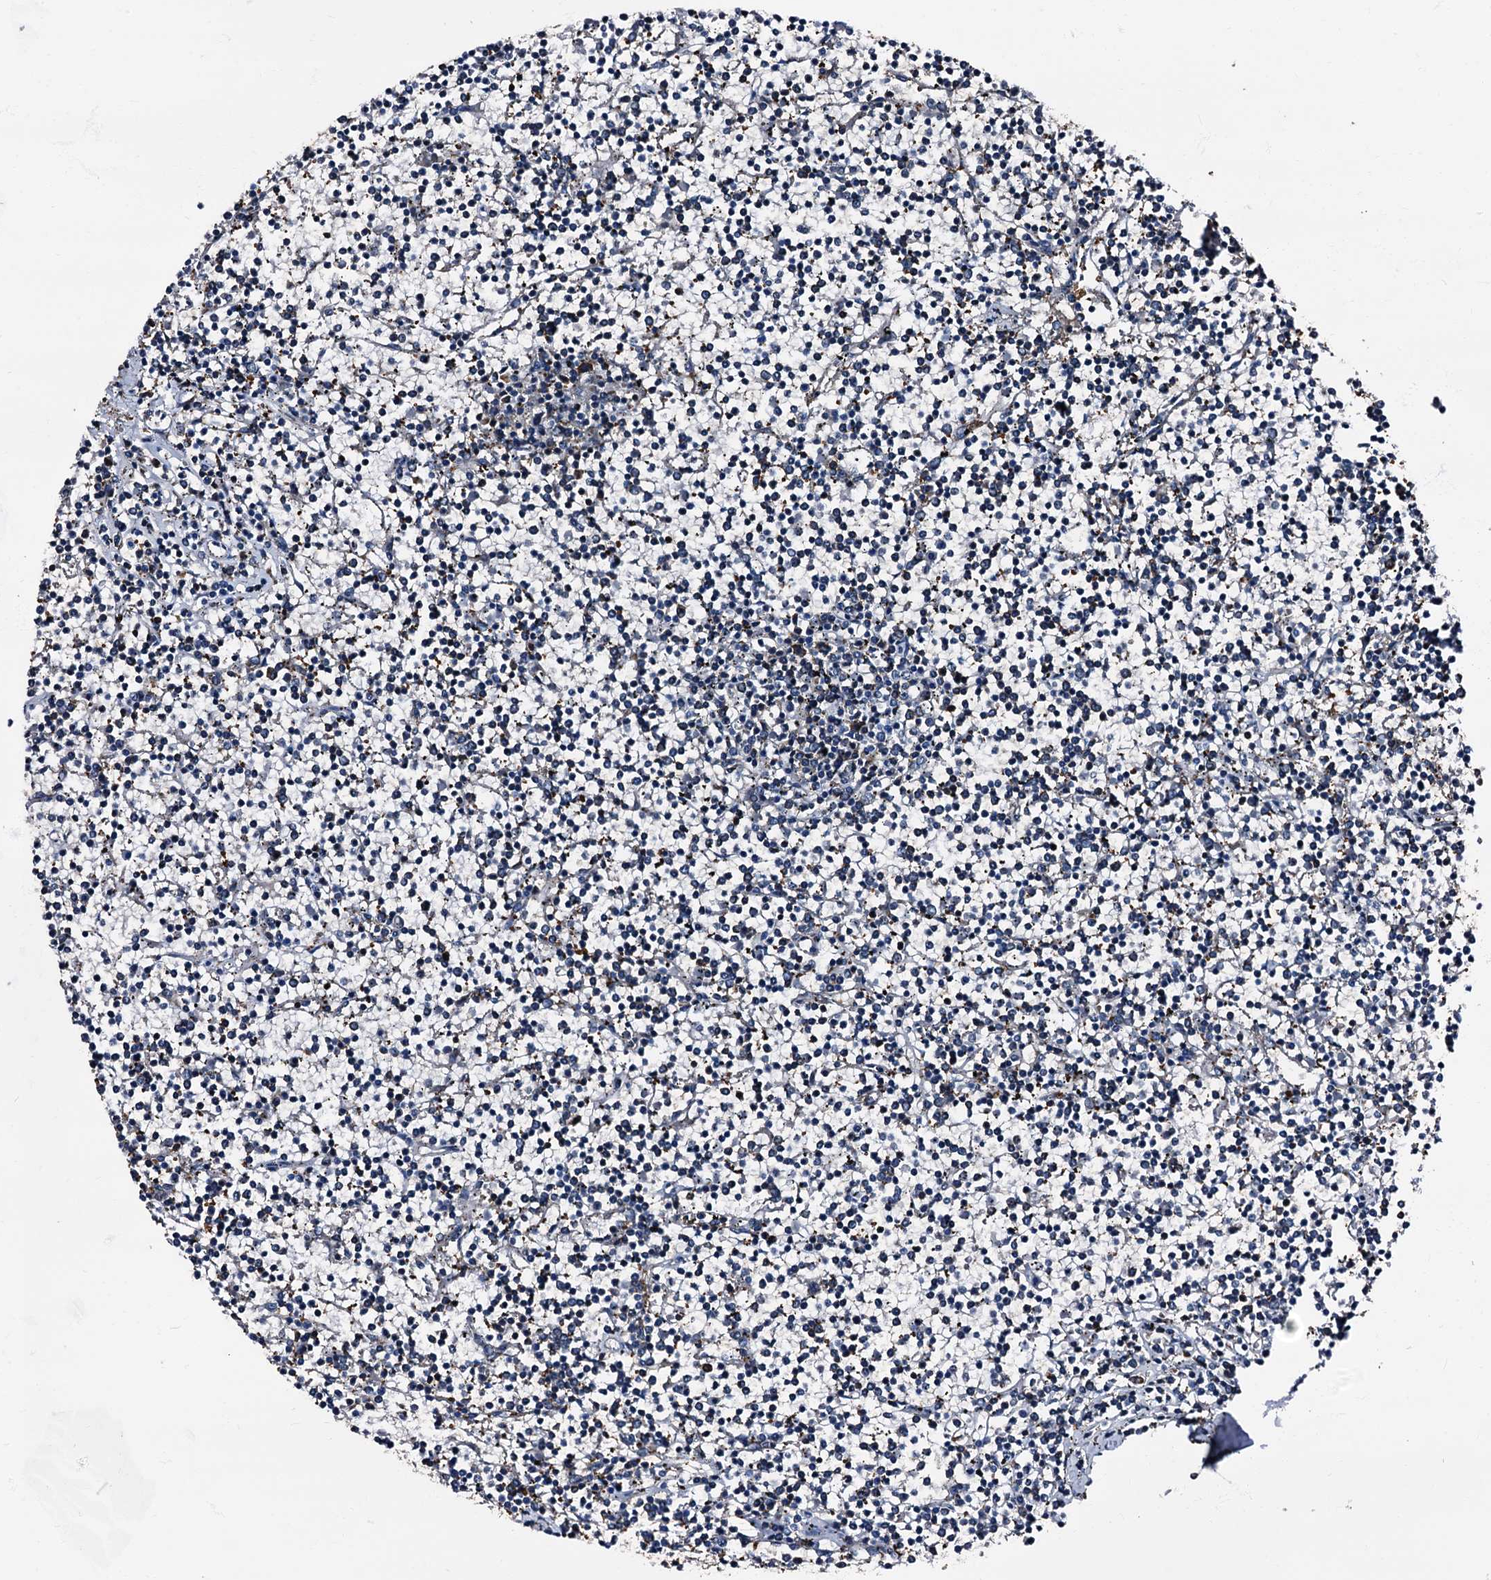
{"staining": {"intensity": "negative", "quantity": "none", "location": "none"}, "tissue": "lymphoma", "cell_type": "Tumor cells", "image_type": "cancer", "snomed": [{"axis": "morphology", "description": "Malignant lymphoma, non-Hodgkin's type, Low grade"}, {"axis": "topography", "description": "Spleen"}], "caption": "This is an IHC image of malignant lymphoma, non-Hodgkin's type (low-grade). There is no positivity in tumor cells.", "gene": "ATP2C1", "patient": {"sex": "female", "age": 19}}